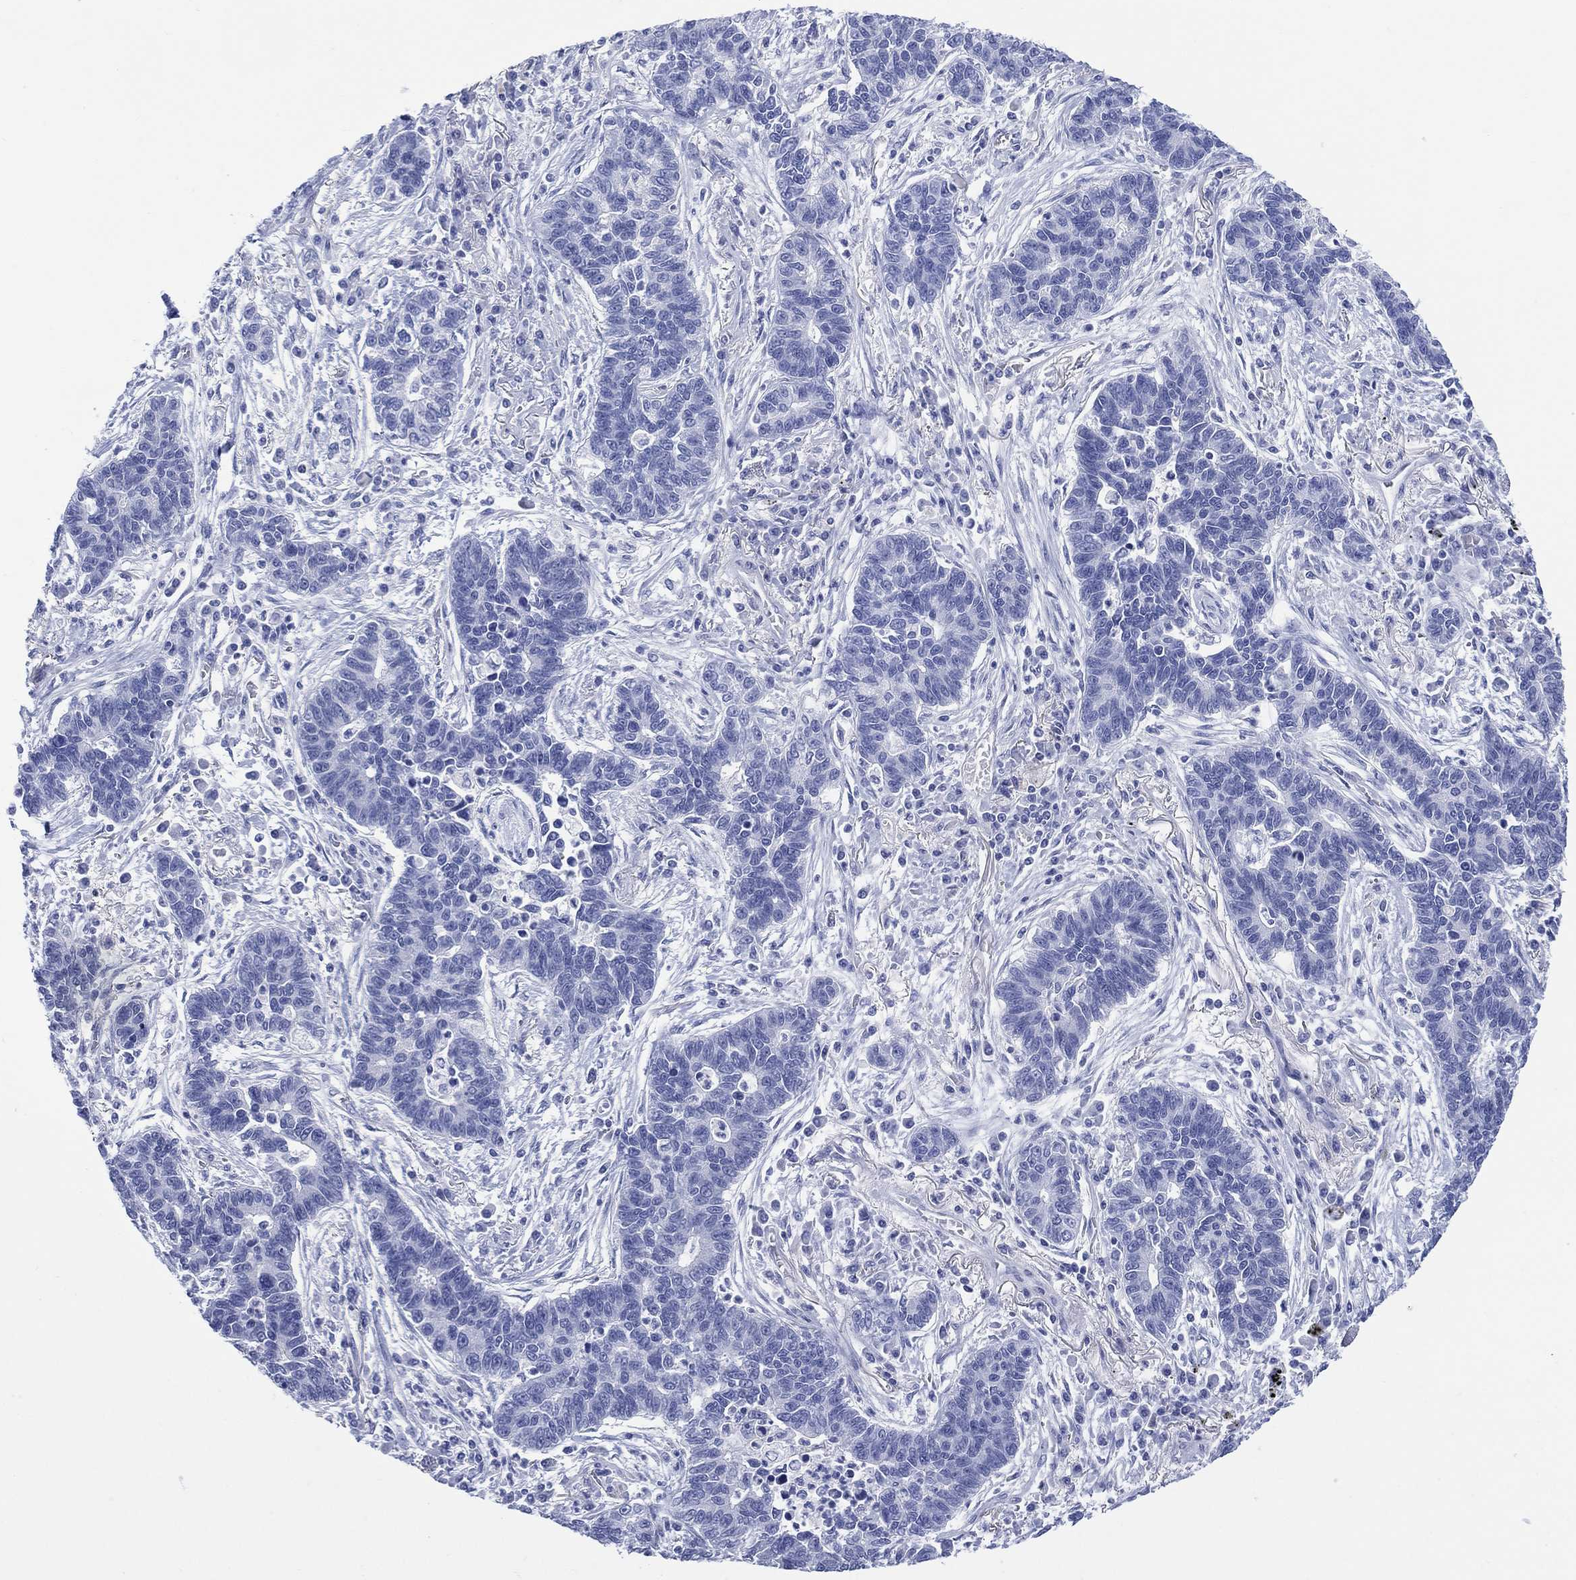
{"staining": {"intensity": "negative", "quantity": "none", "location": "none"}, "tissue": "lung cancer", "cell_type": "Tumor cells", "image_type": "cancer", "snomed": [{"axis": "morphology", "description": "Adenocarcinoma, NOS"}, {"axis": "topography", "description": "Lung"}], "caption": "This is a image of IHC staining of lung adenocarcinoma, which shows no staining in tumor cells.", "gene": "LRRD1", "patient": {"sex": "female", "age": 57}}